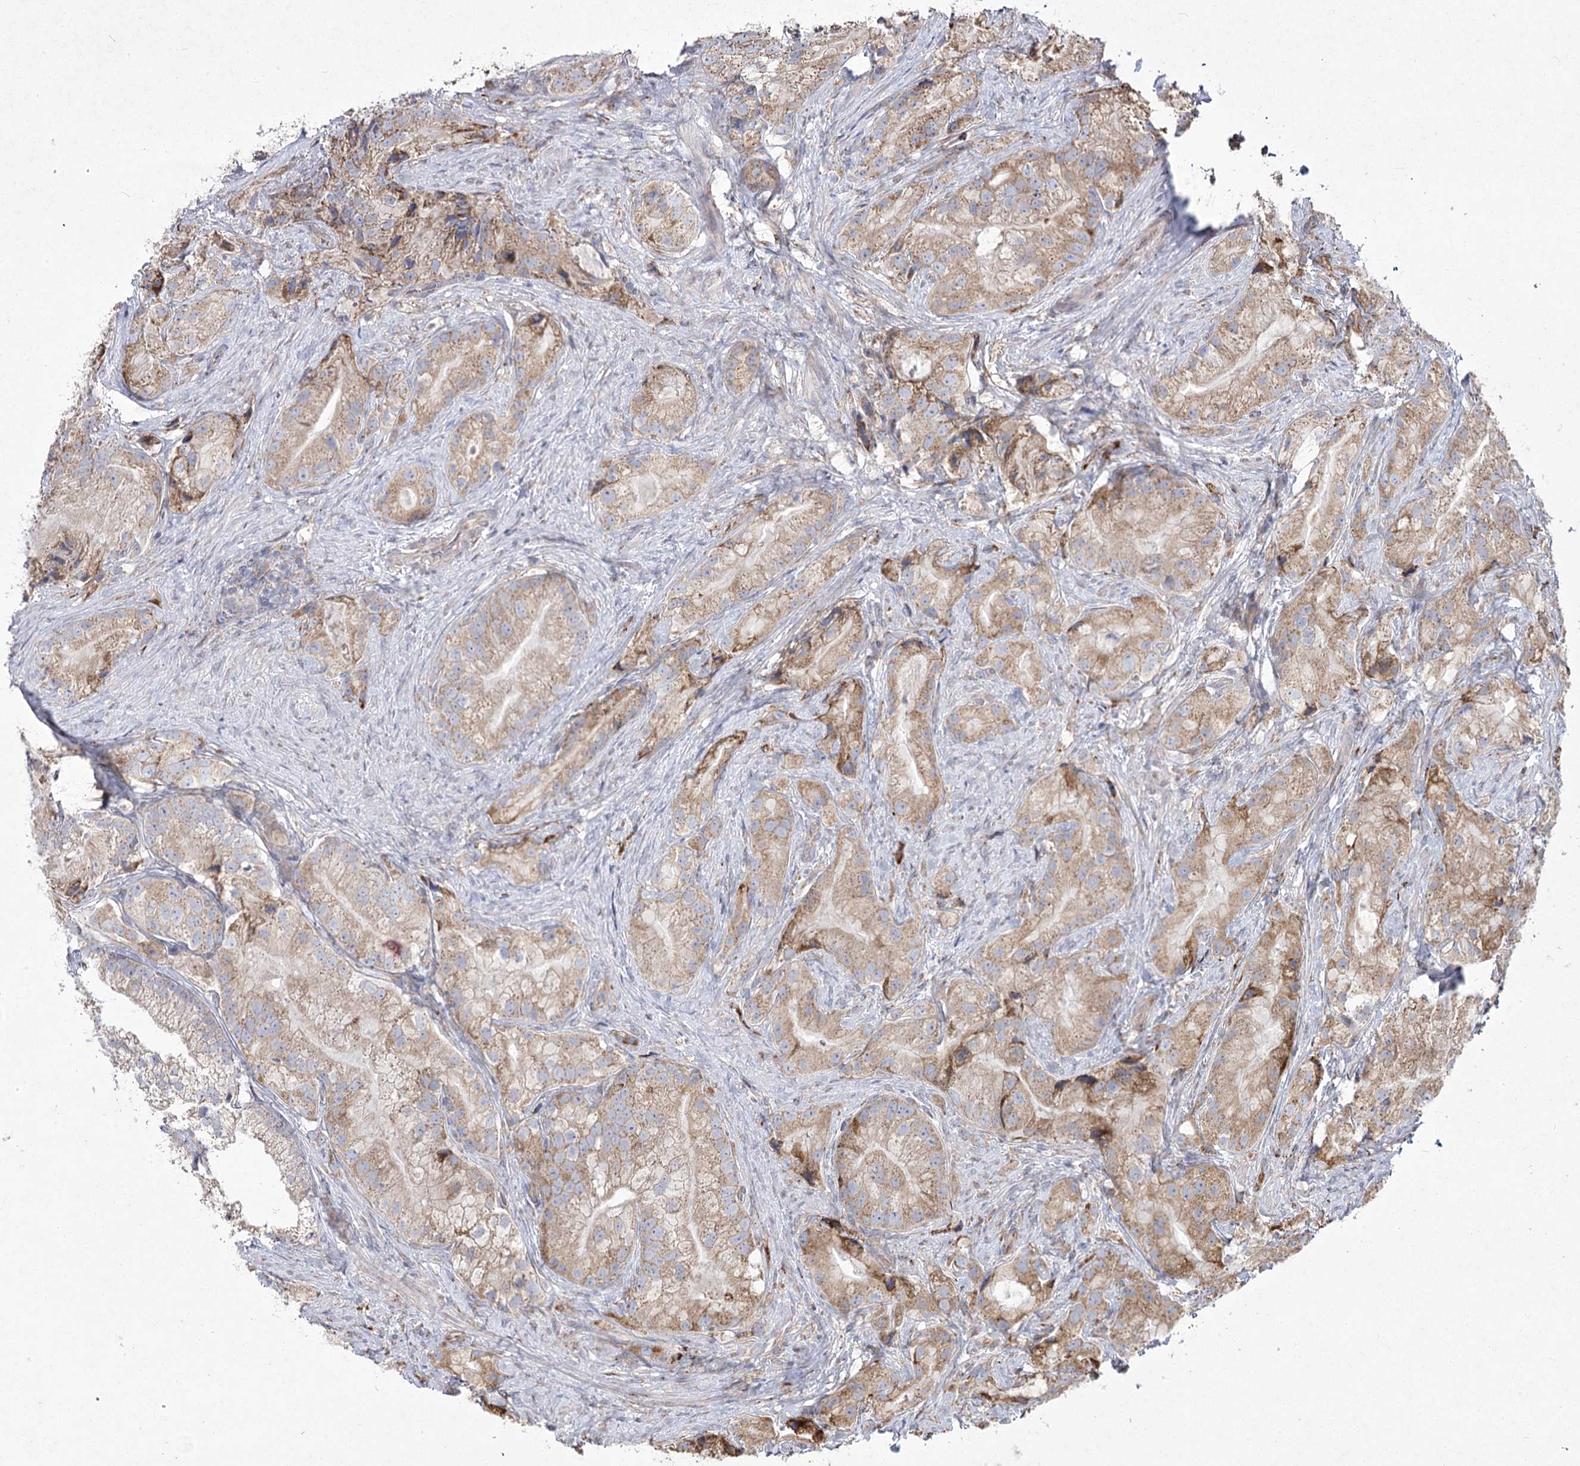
{"staining": {"intensity": "weak", "quantity": ">75%", "location": "cytoplasmic/membranous"}, "tissue": "prostate cancer", "cell_type": "Tumor cells", "image_type": "cancer", "snomed": [{"axis": "morphology", "description": "Adenocarcinoma, Low grade"}, {"axis": "topography", "description": "Prostate"}], "caption": "Prostate cancer stained with a brown dye exhibits weak cytoplasmic/membranous positive positivity in approximately >75% of tumor cells.", "gene": "NHLRC2", "patient": {"sex": "male", "age": 71}}